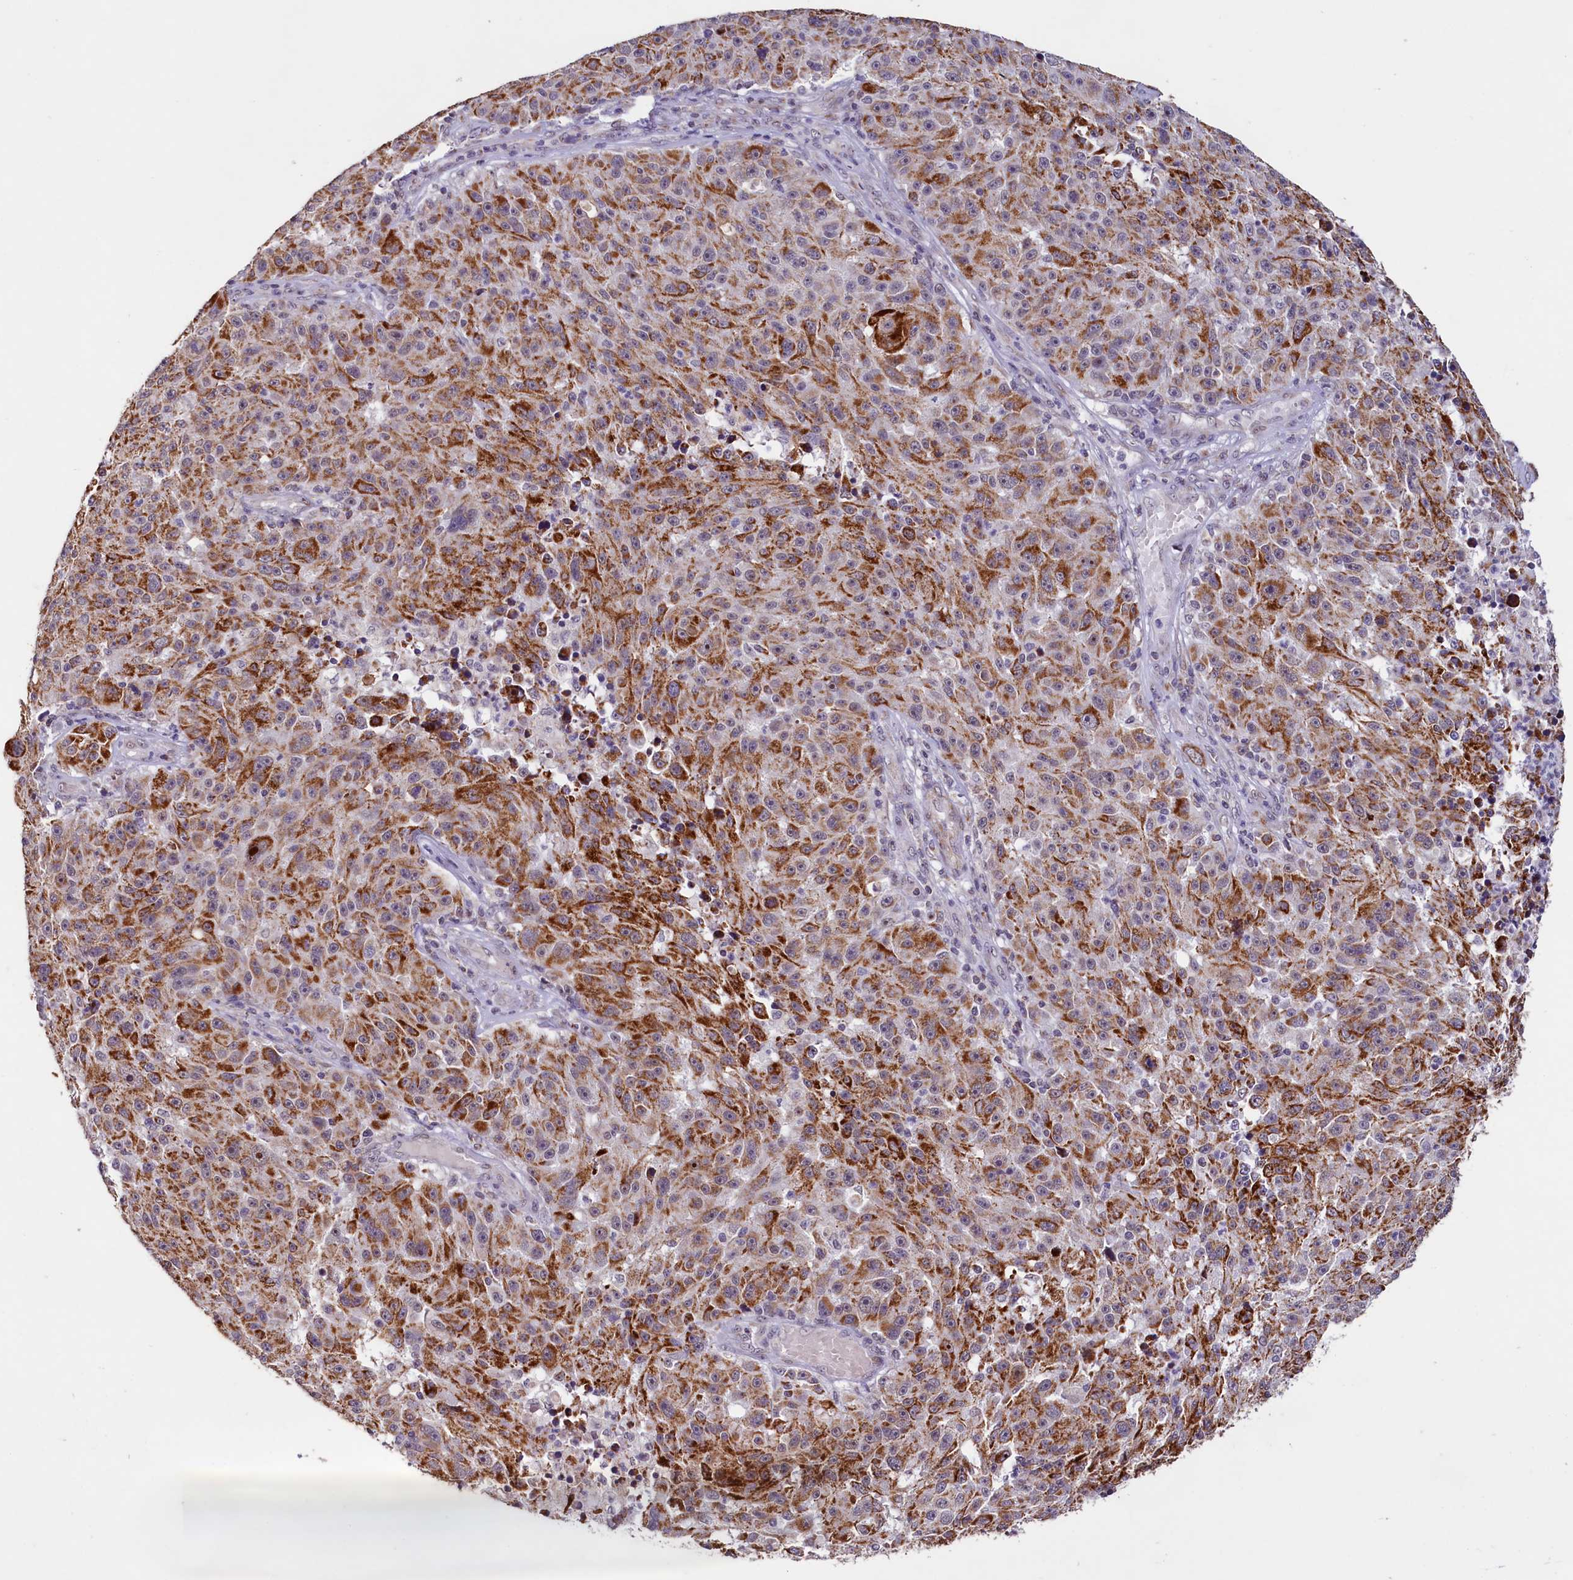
{"staining": {"intensity": "strong", "quantity": ">75%", "location": "cytoplasmic/membranous"}, "tissue": "melanoma", "cell_type": "Tumor cells", "image_type": "cancer", "snomed": [{"axis": "morphology", "description": "Malignant melanoma, NOS"}, {"axis": "topography", "description": "Skin"}], "caption": "Melanoma stained with DAB immunohistochemistry (IHC) shows high levels of strong cytoplasmic/membranous expression in about >75% of tumor cells.", "gene": "PDE6D", "patient": {"sex": "male", "age": 53}}